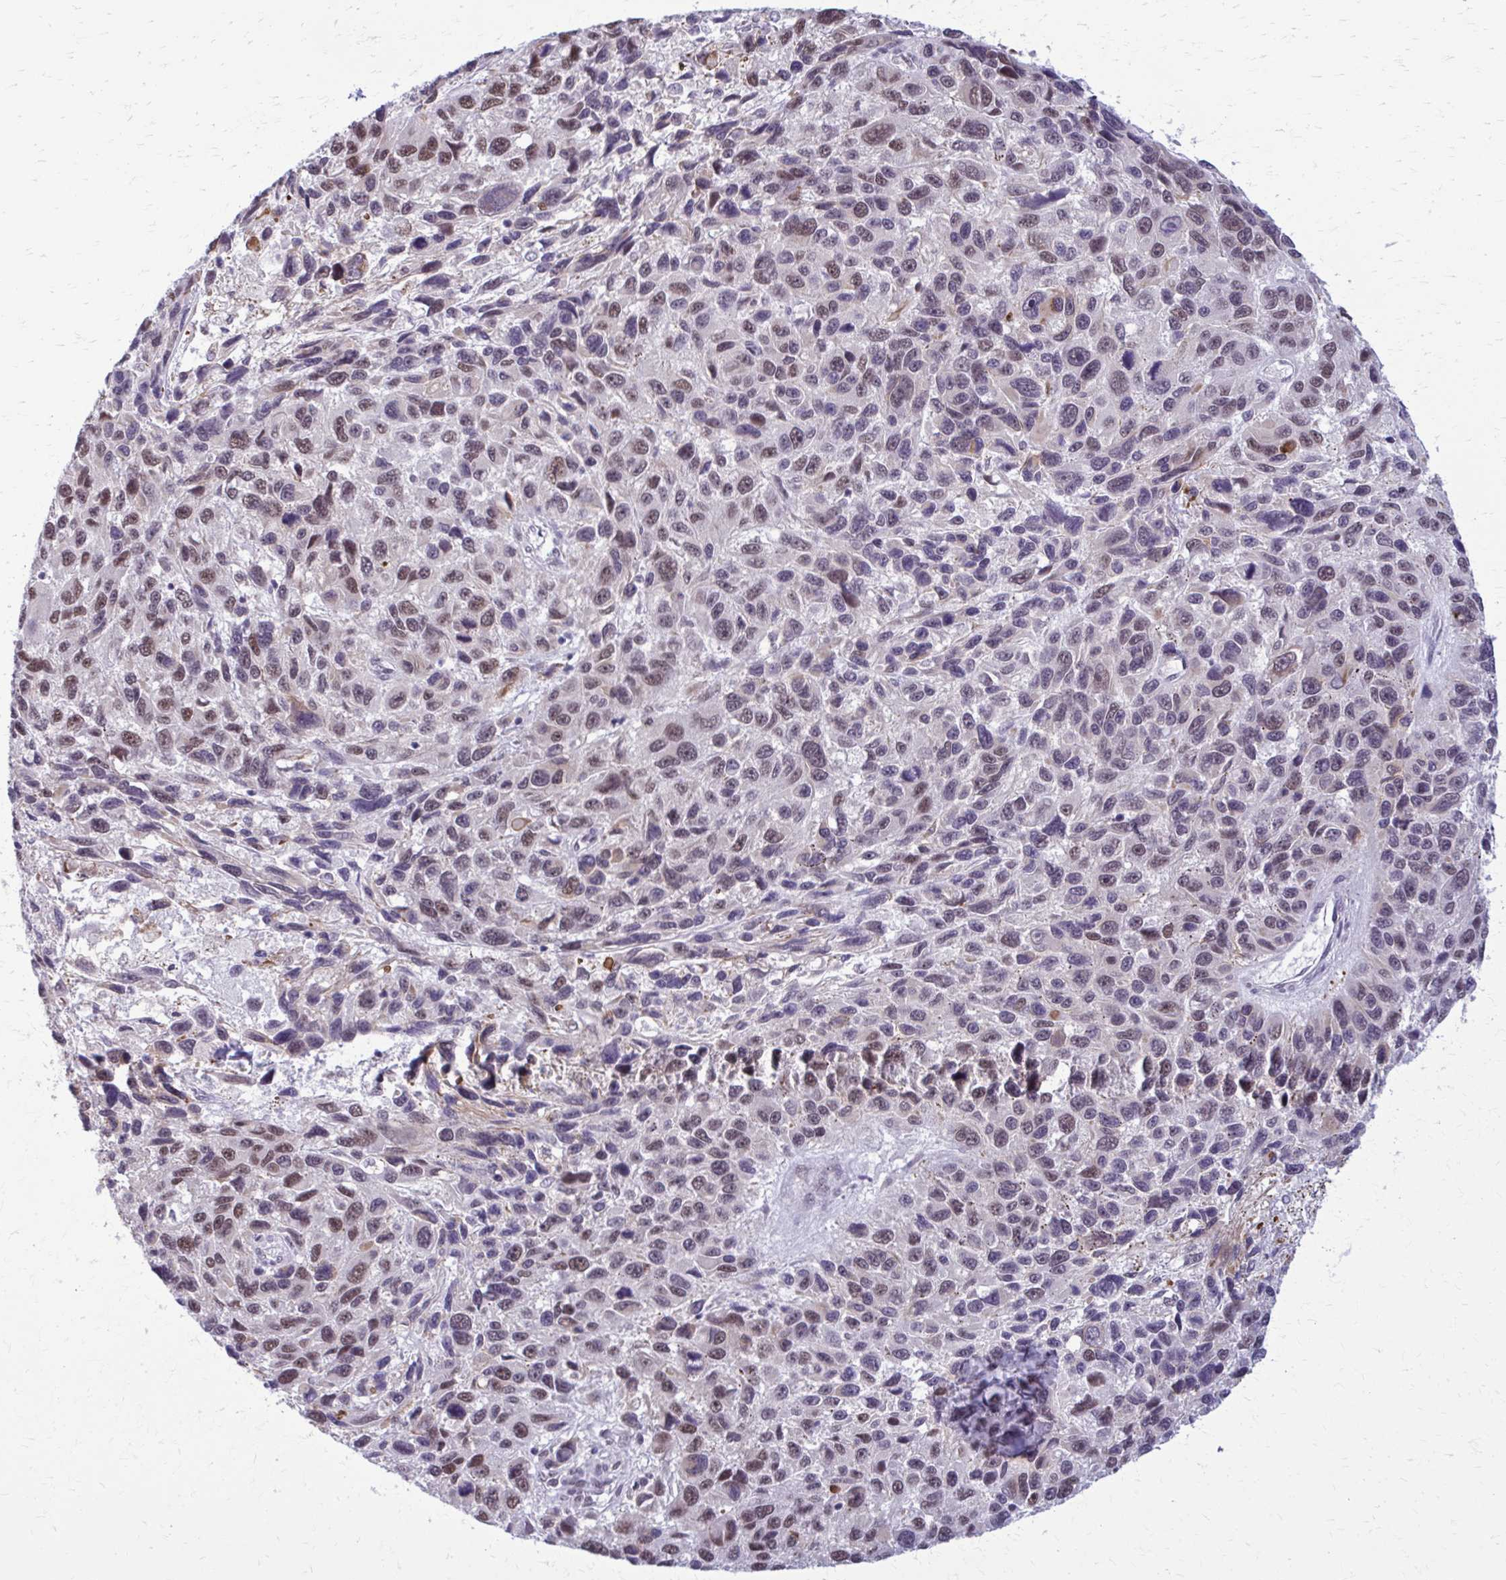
{"staining": {"intensity": "weak", "quantity": ">75%", "location": "nuclear"}, "tissue": "melanoma", "cell_type": "Tumor cells", "image_type": "cancer", "snomed": [{"axis": "morphology", "description": "Malignant melanoma, NOS"}, {"axis": "topography", "description": "Skin"}], "caption": "Human melanoma stained with a brown dye shows weak nuclear positive expression in about >75% of tumor cells.", "gene": "NUMBL", "patient": {"sex": "male", "age": 53}}